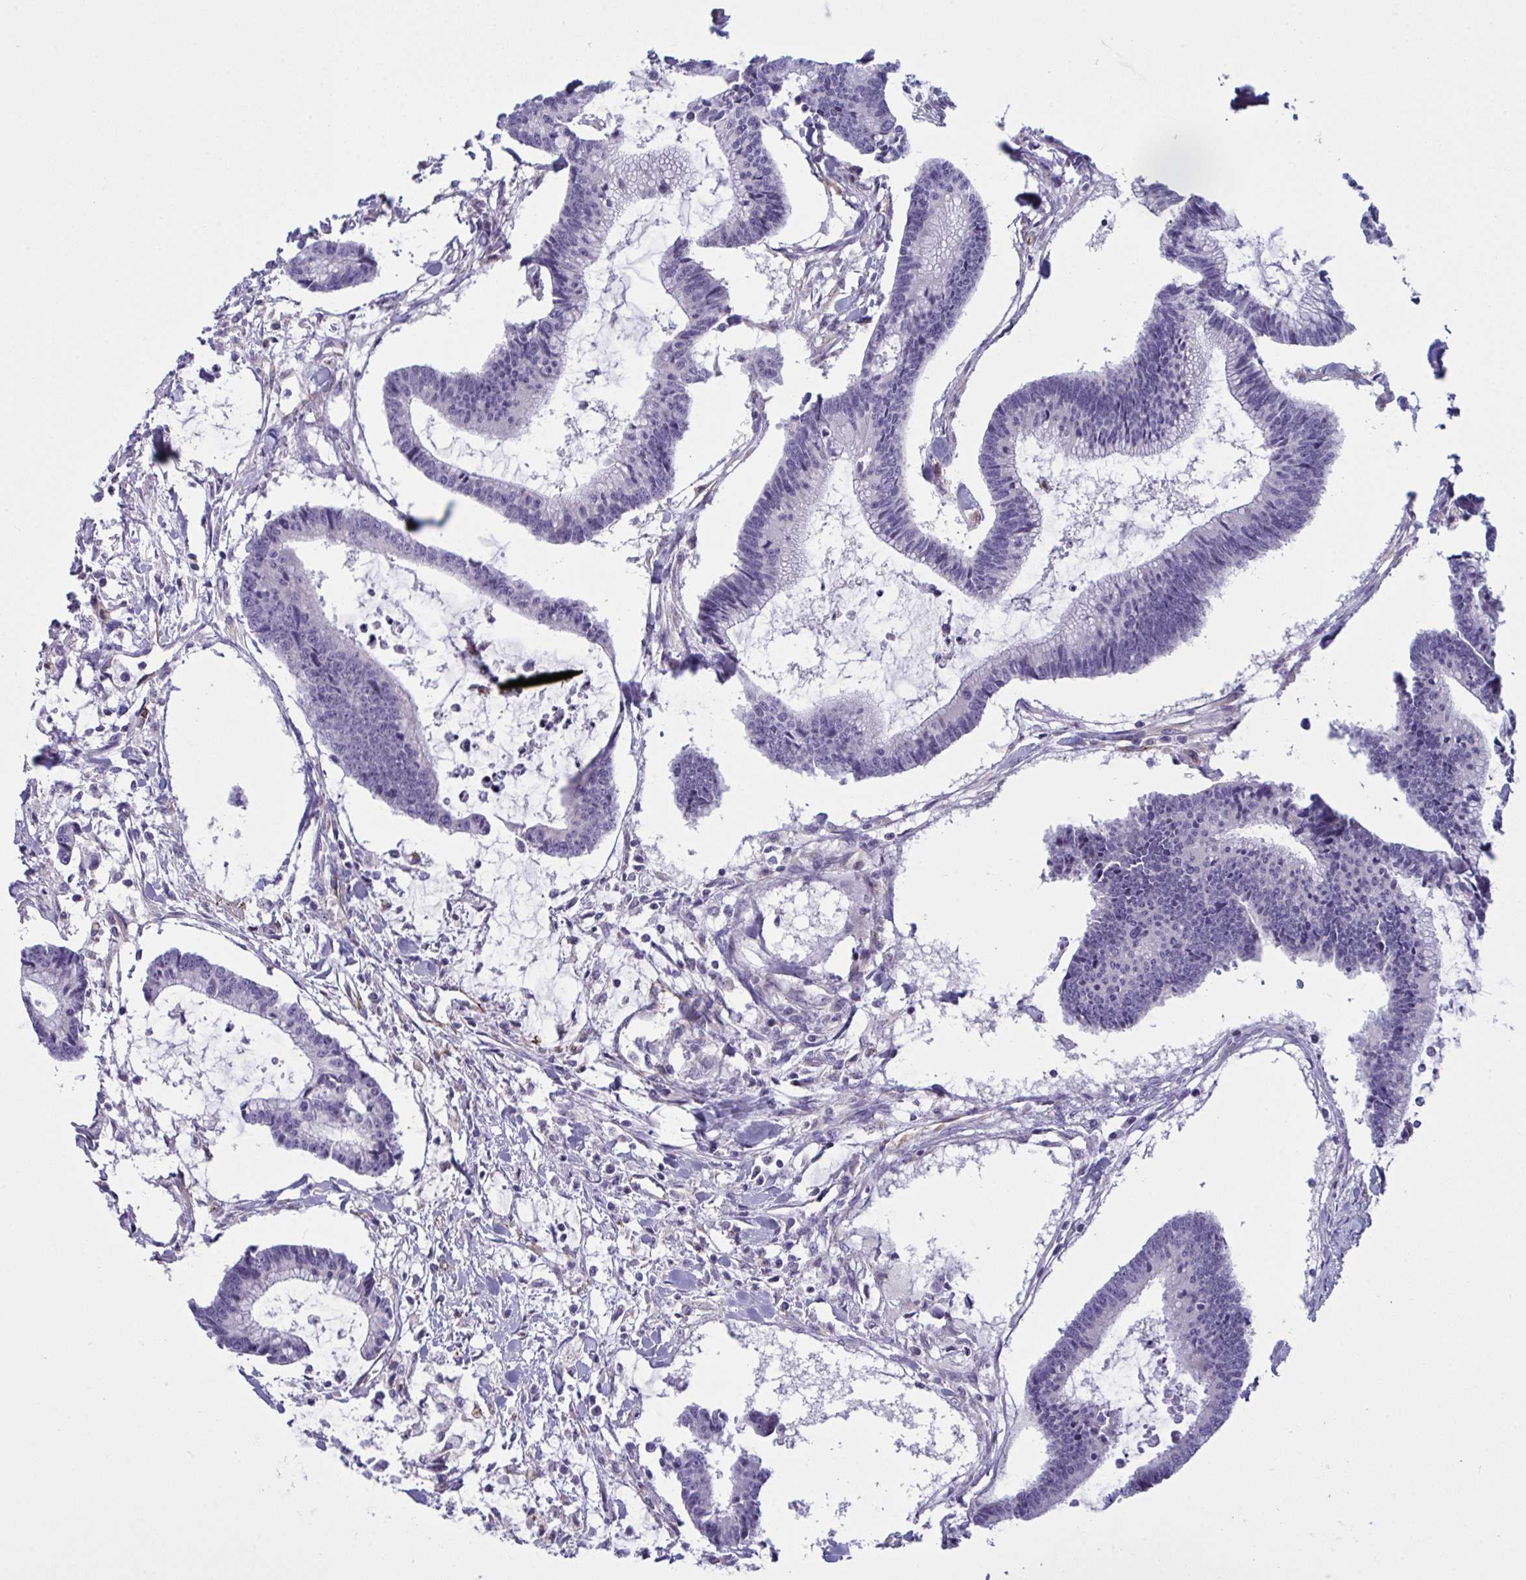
{"staining": {"intensity": "negative", "quantity": "none", "location": "none"}, "tissue": "colorectal cancer", "cell_type": "Tumor cells", "image_type": "cancer", "snomed": [{"axis": "morphology", "description": "Adenocarcinoma, NOS"}, {"axis": "topography", "description": "Colon"}], "caption": "Tumor cells show no significant staining in colorectal adenocarcinoma.", "gene": "DCBLD1", "patient": {"sex": "female", "age": 78}}